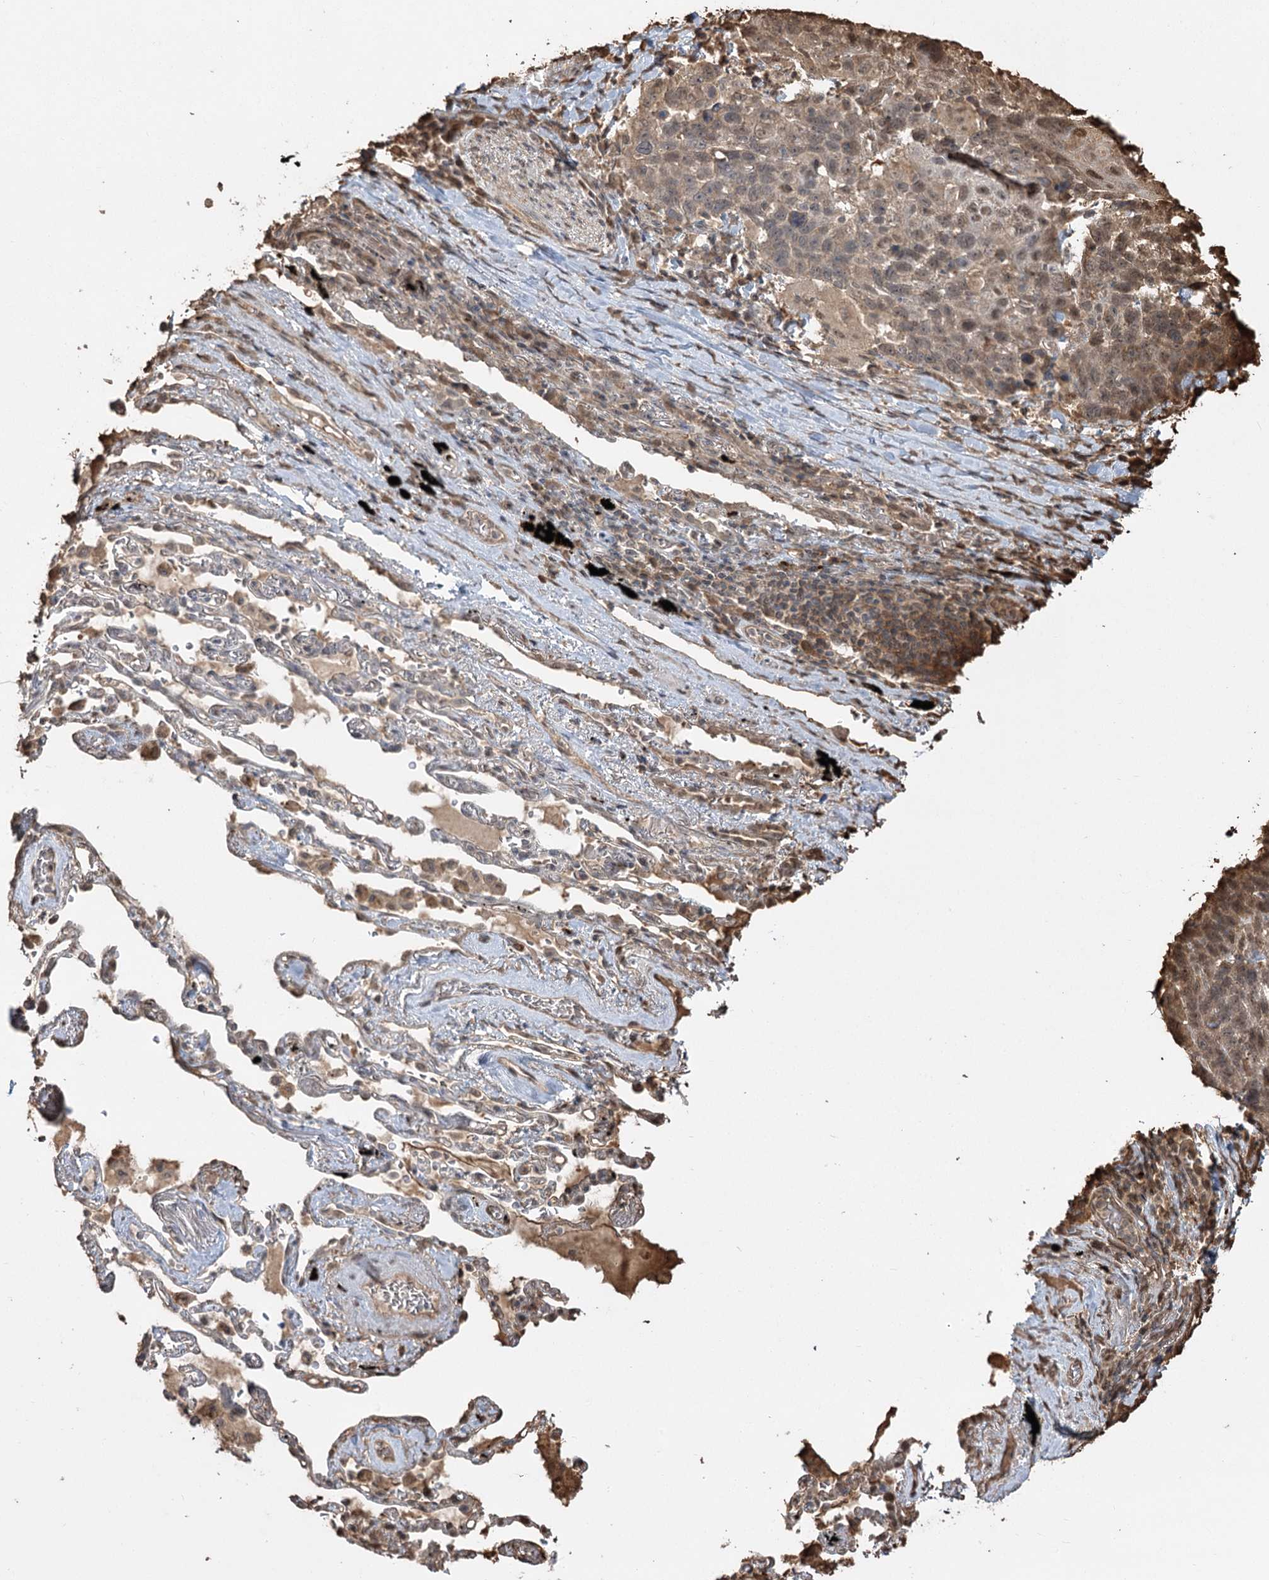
{"staining": {"intensity": "moderate", "quantity": "<25%", "location": "cytoplasmic/membranous"}, "tissue": "lung cancer", "cell_type": "Tumor cells", "image_type": "cancer", "snomed": [{"axis": "morphology", "description": "Squamous cell carcinoma, NOS"}, {"axis": "topography", "description": "Lung"}], "caption": "This image demonstrates lung squamous cell carcinoma stained with immunohistochemistry (IHC) to label a protein in brown. The cytoplasmic/membranous of tumor cells show moderate positivity for the protein. Nuclei are counter-stained blue.", "gene": "PLCH1", "patient": {"sex": "male", "age": 66}}